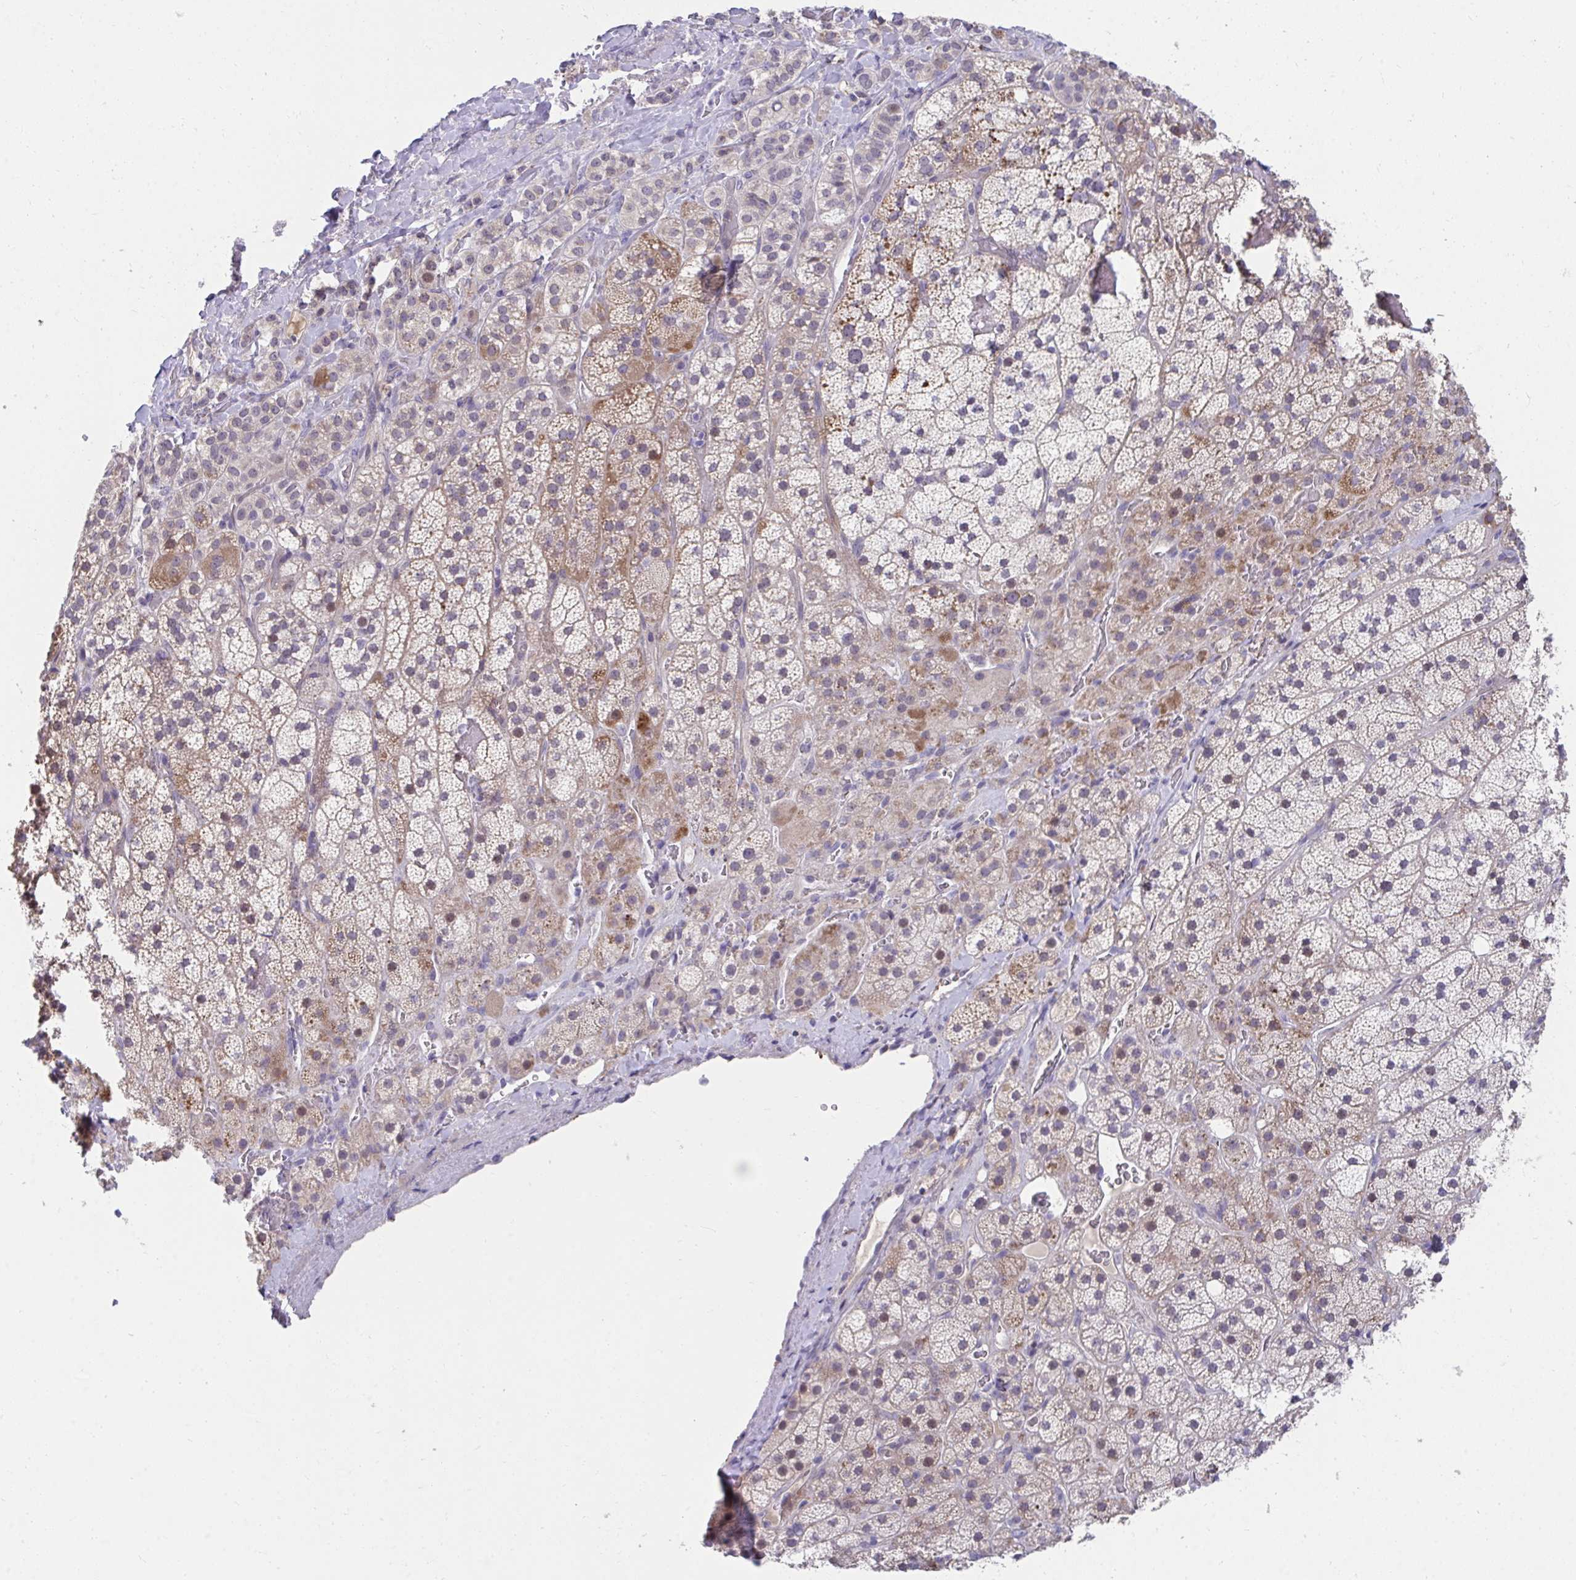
{"staining": {"intensity": "moderate", "quantity": "25%-75%", "location": "cytoplasmic/membranous"}, "tissue": "adrenal gland", "cell_type": "Glandular cells", "image_type": "normal", "snomed": [{"axis": "morphology", "description": "Normal tissue, NOS"}, {"axis": "topography", "description": "Adrenal gland"}], "caption": "High-power microscopy captured an immunohistochemistry (IHC) photomicrograph of unremarkable adrenal gland, revealing moderate cytoplasmic/membranous staining in approximately 25%-75% of glandular cells. Using DAB (brown) and hematoxylin (blue) stains, captured at high magnification using brightfield microscopy.", "gene": "SLAMF7", "patient": {"sex": "male", "age": 57}}